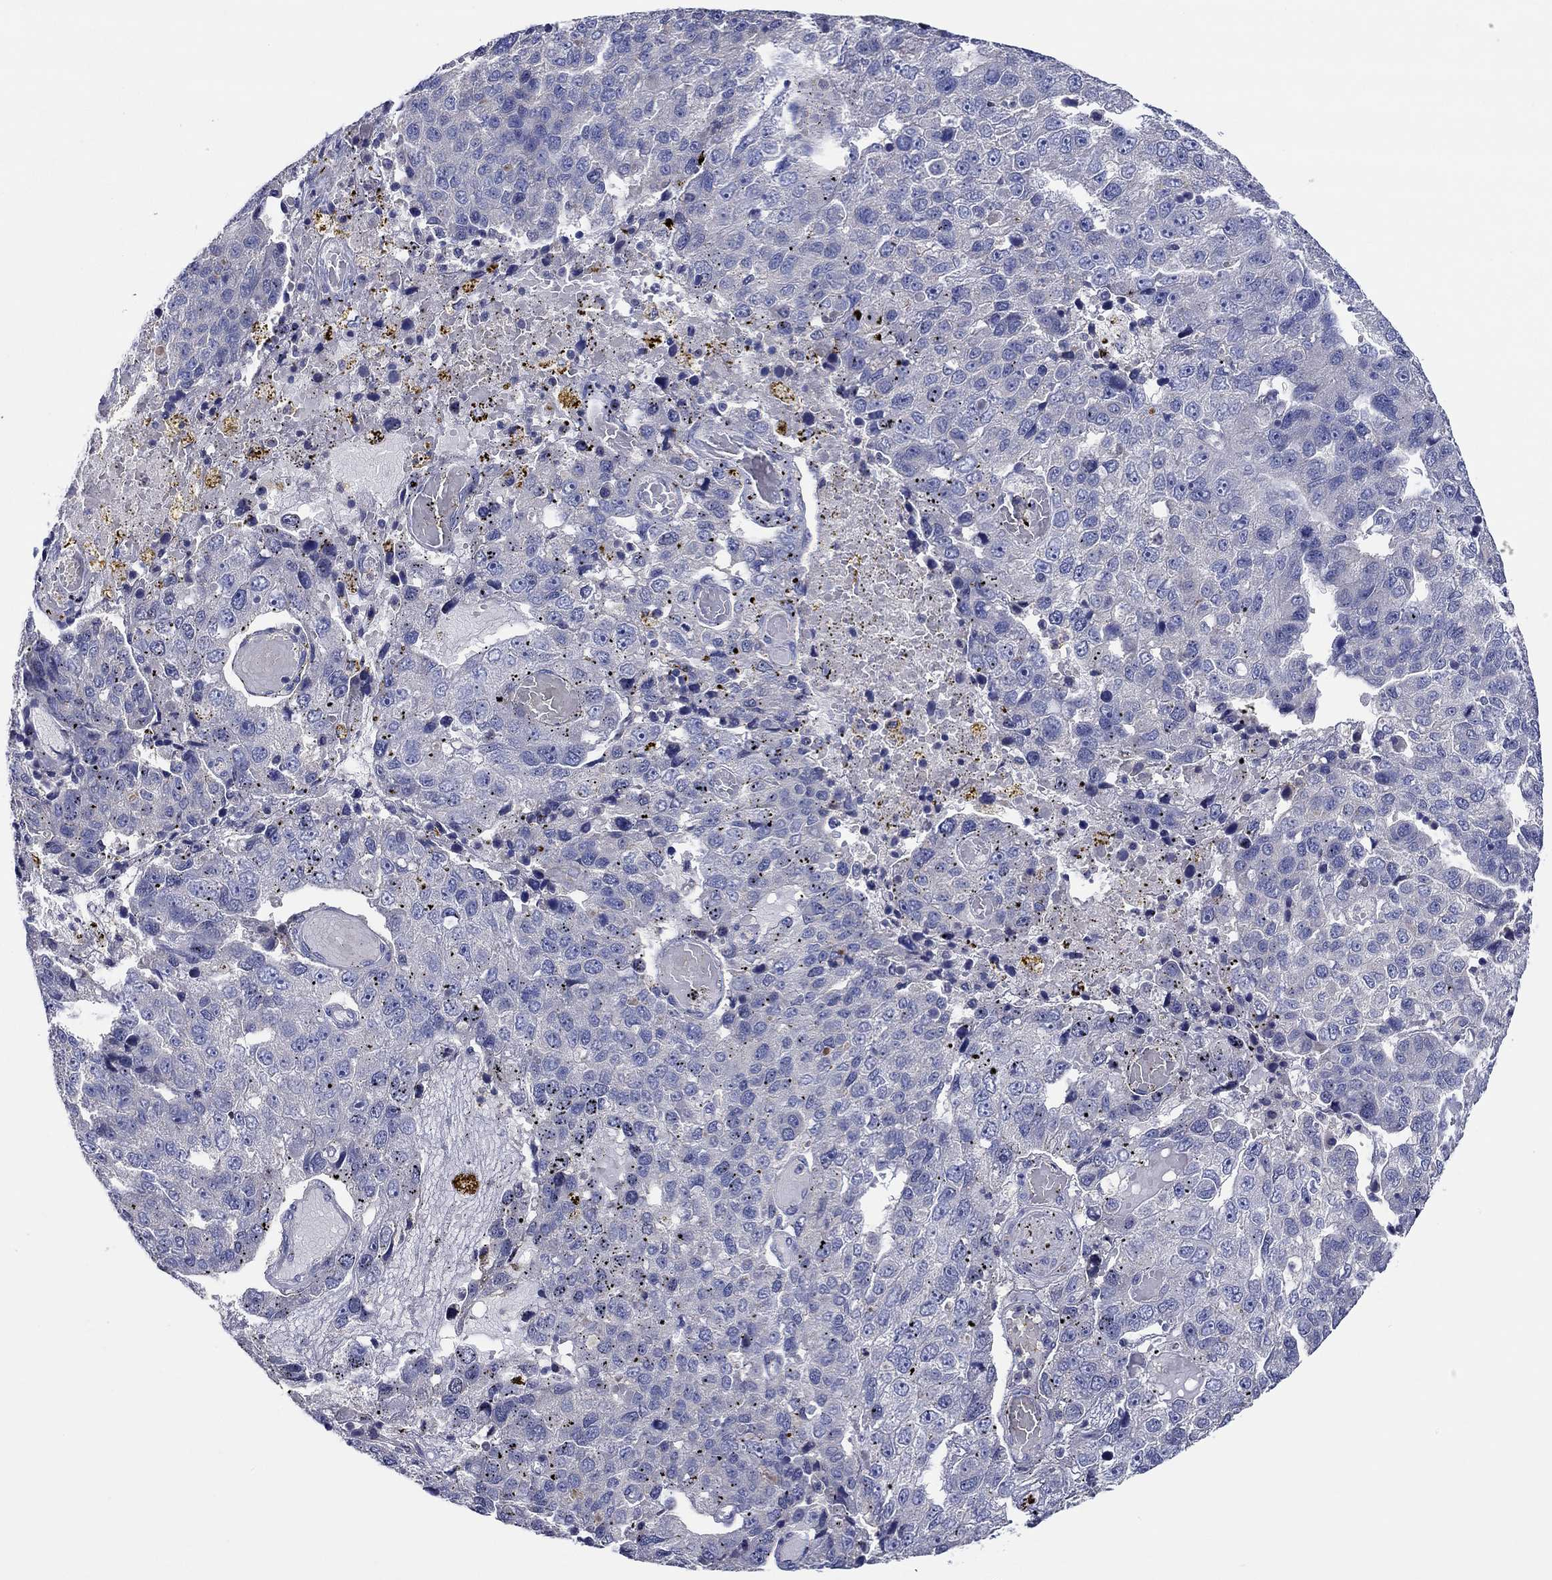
{"staining": {"intensity": "negative", "quantity": "none", "location": "none"}, "tissue": "pancreatic cancer", "cell_type": "Tumor cells", "image_type": "cancer", "snomed": [{"axis": "morphology", "description": "Adenocarcinoma, NOS"}, {"axis": "topography", "description": "Pancreas"}], "caption": "Immunohistochemistry (IHC) micrograph of adenocarcinoma (pancreatic) stained for a protein (brown), which exhibits no staining in tumor cells.", "gene": "CHIT1", "patient": {"sex": "female", "age": 61}}